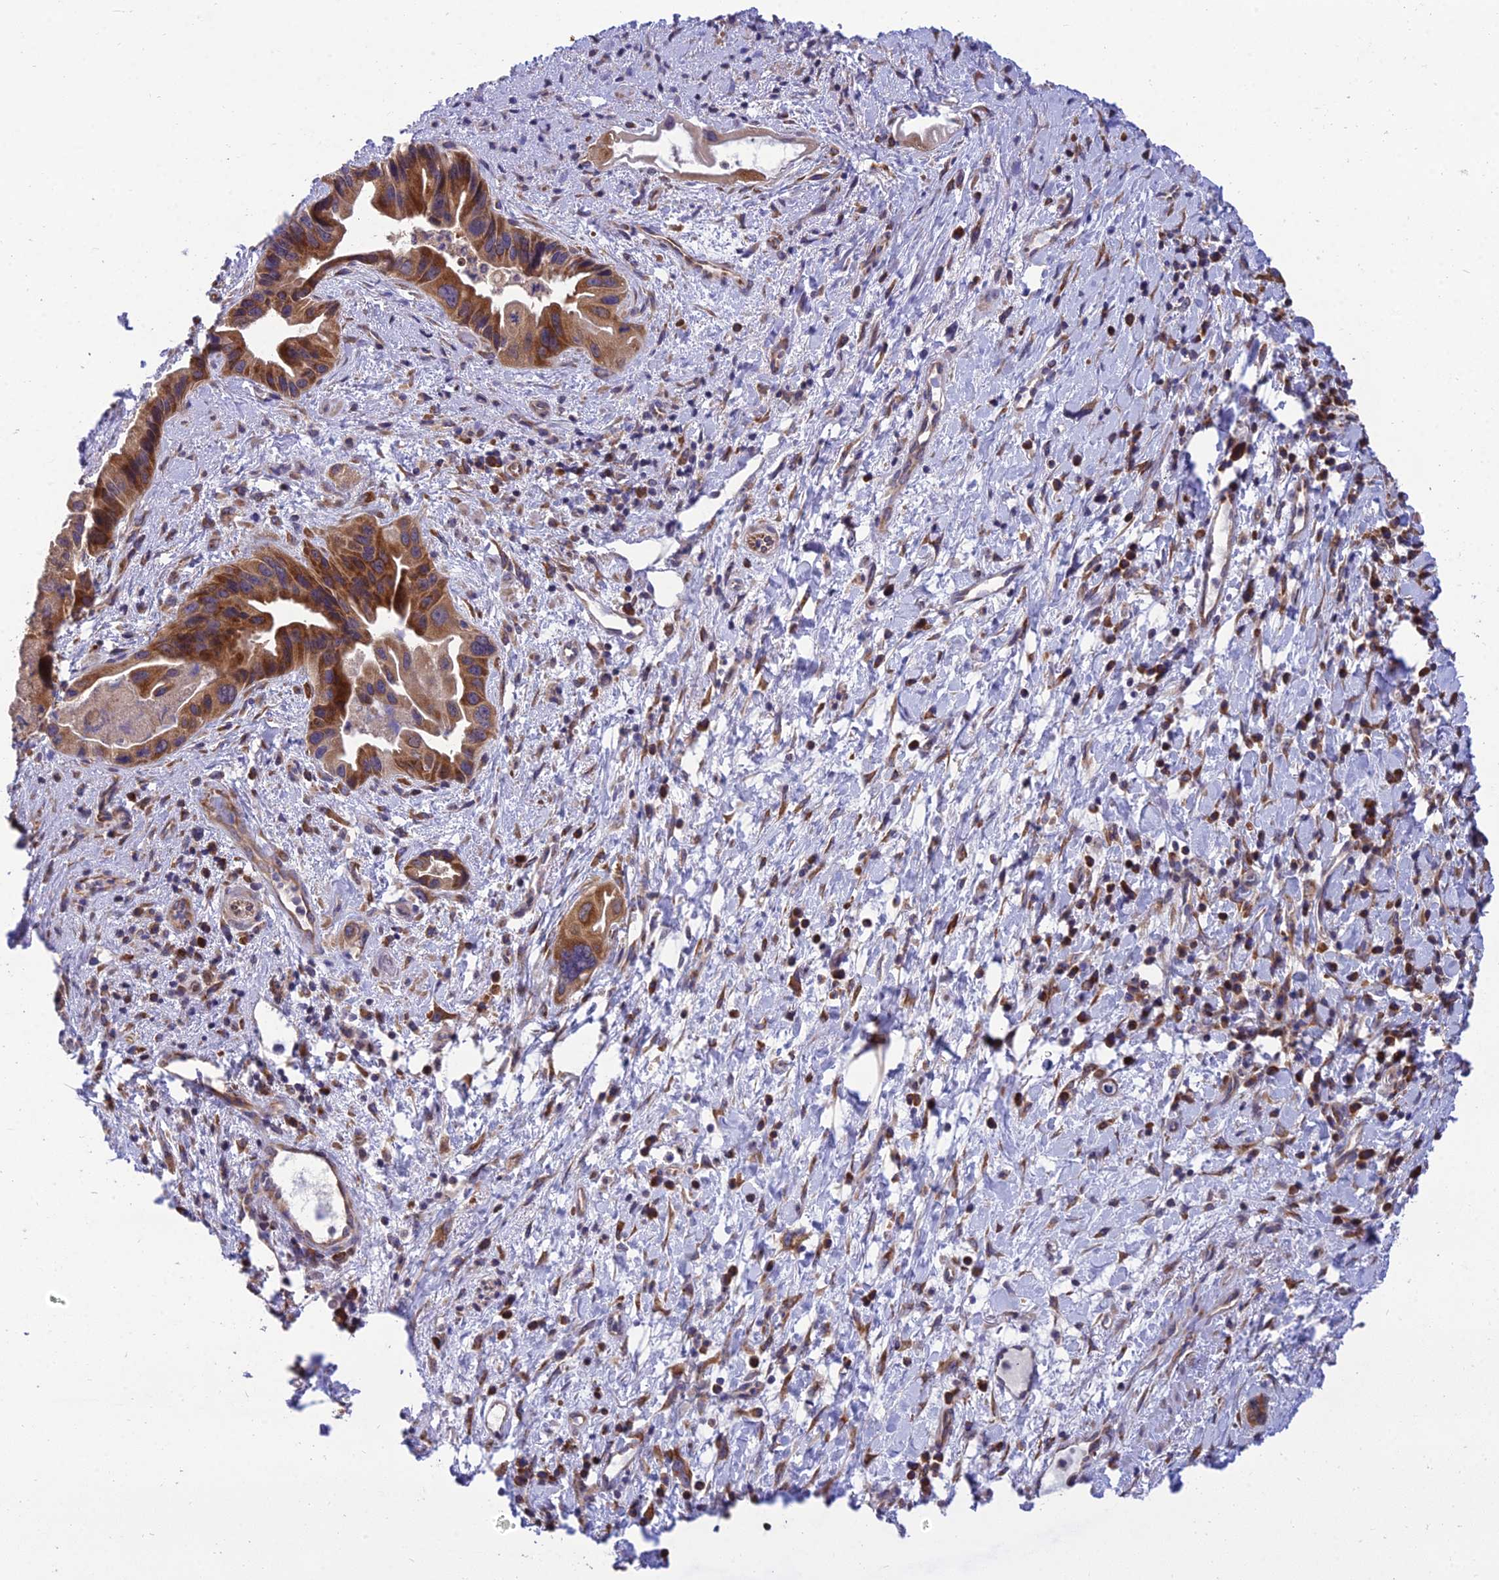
{"staining": {"intensity": "strong", "quantity": ">75%", "location": "cytoplasmic/membranous"}, "tissue": "pancreatic cancer", "cell_type": "Tumor cells", "image_type": "cancer", "snomed": [{"axis": "morphology", "description": "Adenocarcinoma, NOS"}, {"axis": "topography", "description": "Pancreas"}], "caption": "Adenocarcinoma (pancreatic) was stained to show a protein in brown. There is high levels of strong cytoplasmic/membranous positivity in about >75% of tumor cells.", "gene": "CLCN7", "patient": {"sex": "female", "age": 77}}